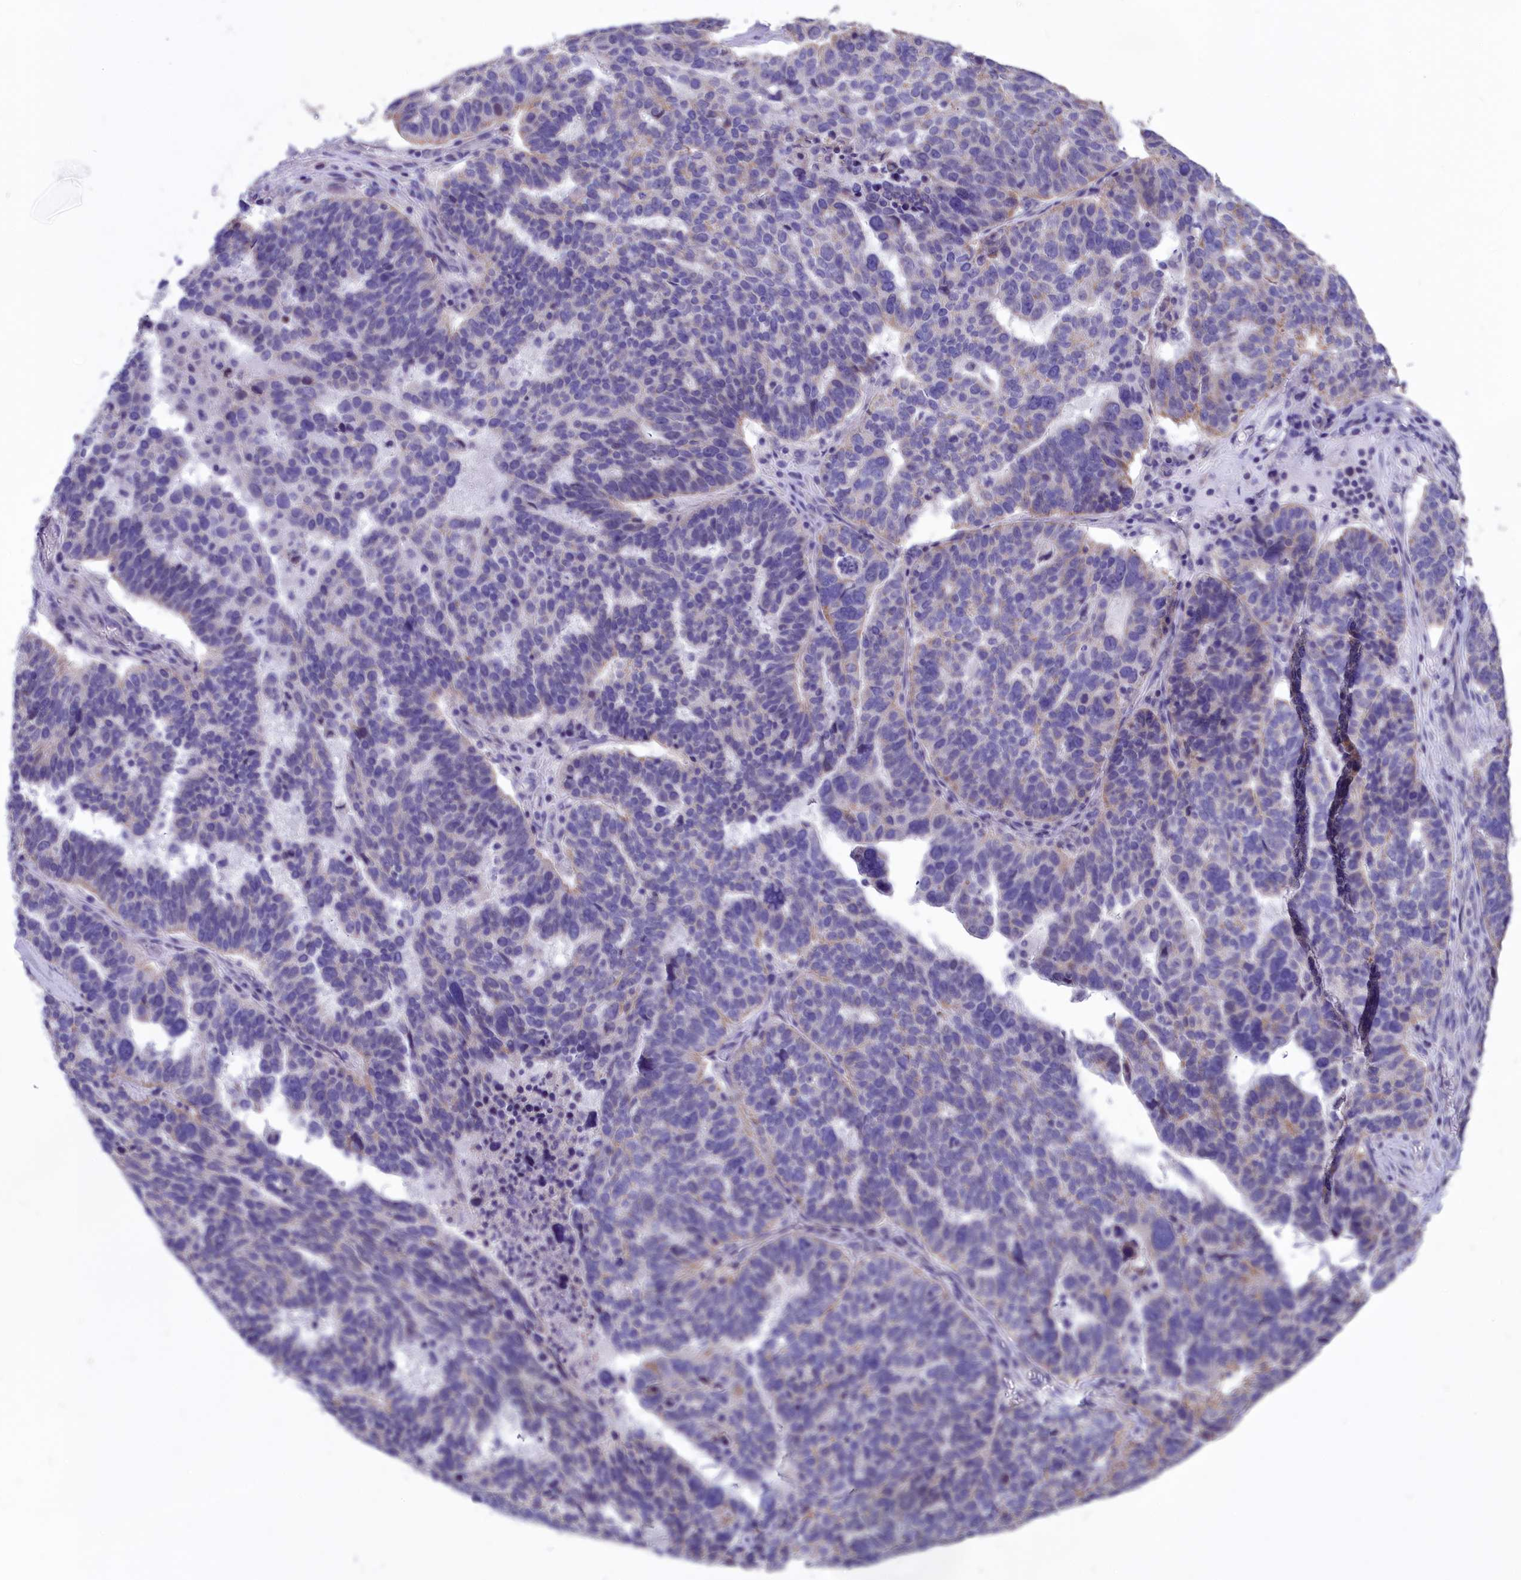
{"staining": {"intensity": "weak", "quantity": "<25%", "location": "cytoplasmic/membranous"}, "tissue": "ovarian cancer", "cell_type": "Tumor cells", "image_type": "cancer", "snomed": [{"axis": "morphology", "description": "Cystadenocarcinoma, serous, NOS"}, {"axis": "topography", "description": "Ovary"}], "caption": "Tumor cells show no significant protein staining in serous cystadenocarcinoma (ovarian).", "gene": "CYP2U1", "patient": {"sex": "female", "age": 59}}